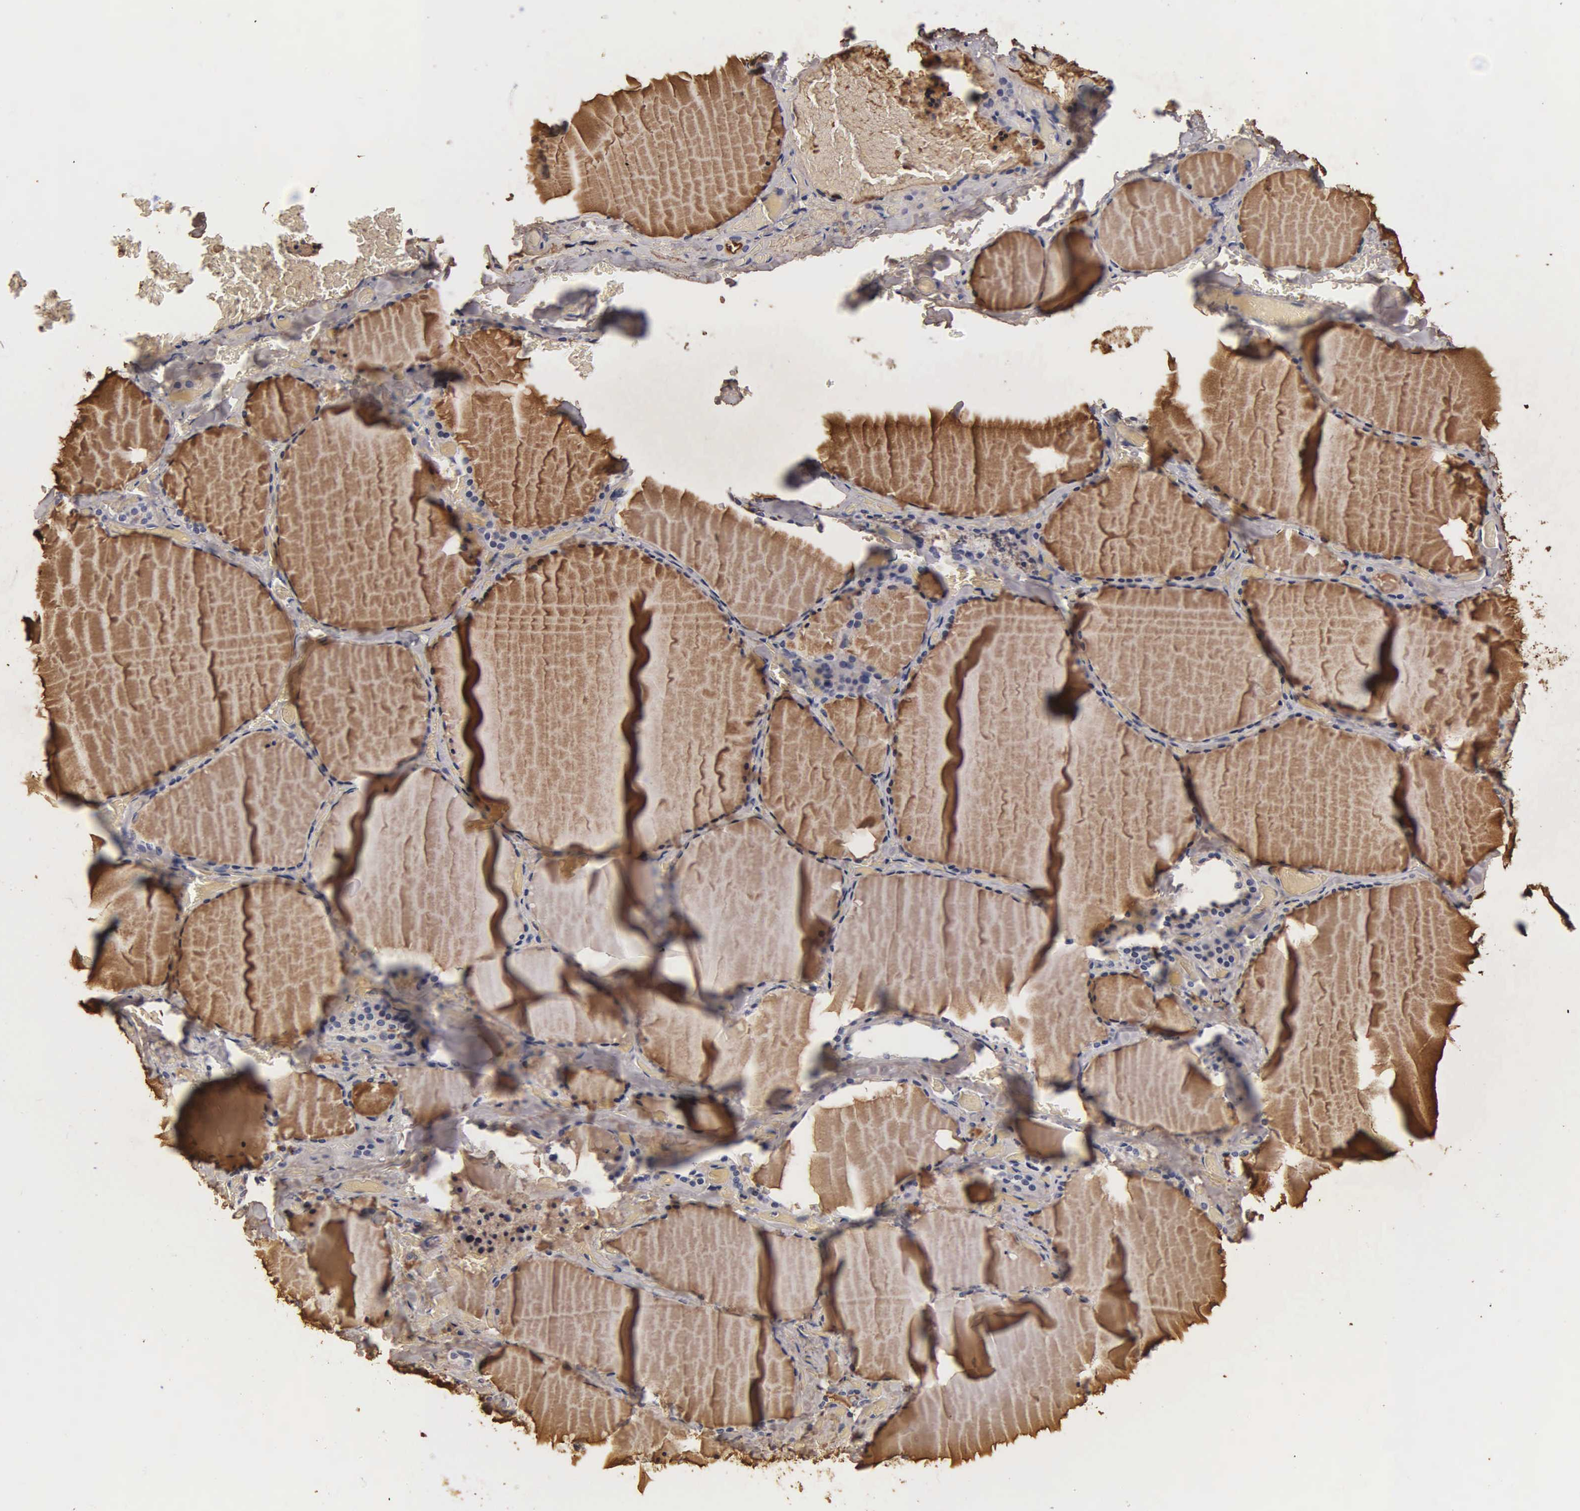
{"staining": {"intensity": "negative", "quantity": "none", "location": "none"}, "tissue": "thyroid gland", "cell_type": "Glandular cells", "image_type": "normal", "snomed": [{"axis": "morphology", "description": "Normal tissue, NOS"}, {"axis": "topography", "description": "Thyroid gland"}], "caption": "The histopathology image reveals no staining of glandular cells in benign thyroid gland. The staining was performed using DAB to visualize the protein expression in brown, while the nuclei were stained in blue with hematoxylin (Magnification: 20x).", "gene": "SST", "patient": {"sex": "male", "age": 34}}